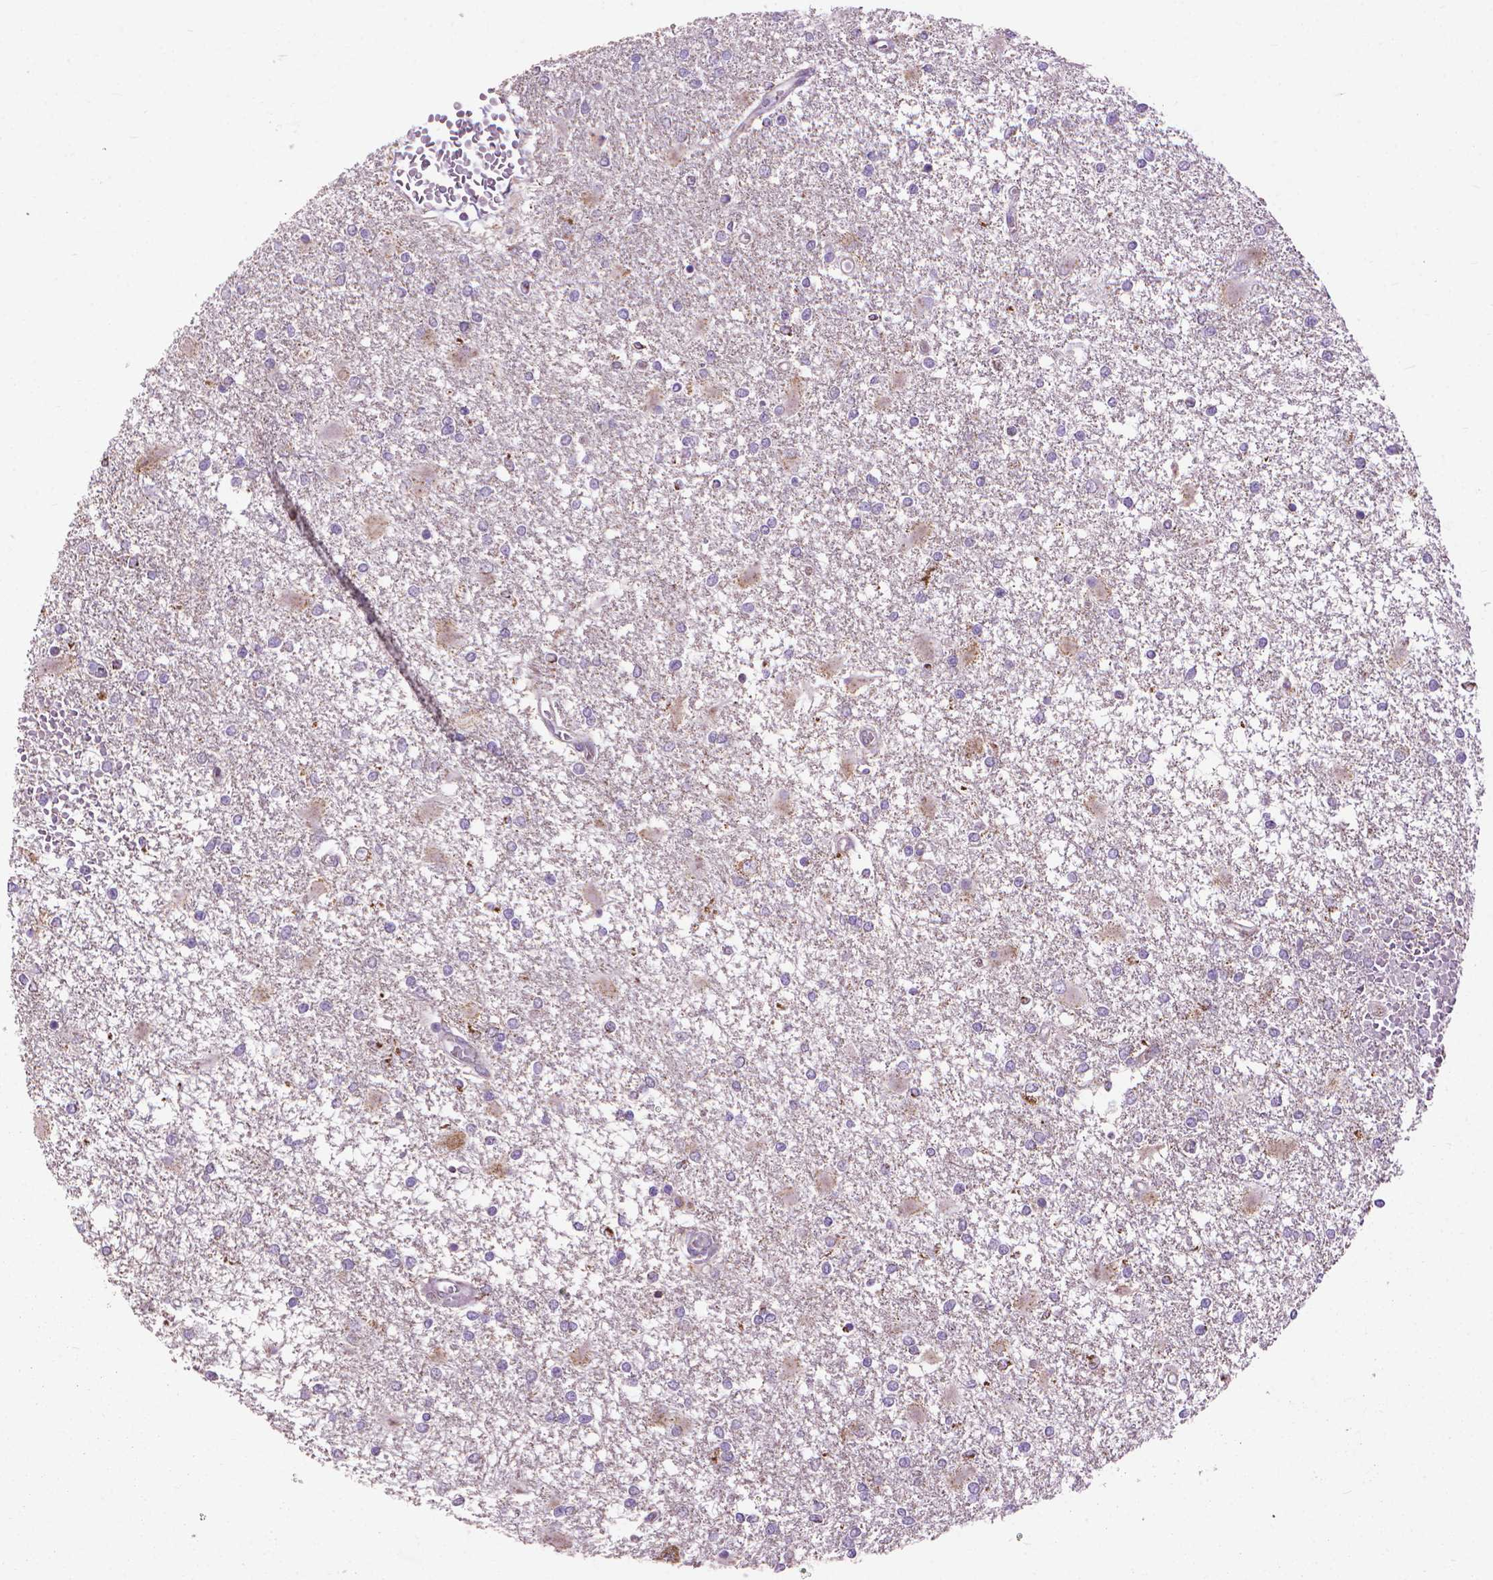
{"staining": {"intensity": "negative", "quantity": "none", "location": "none"}, "tissue": "glioma", "cell_type": "Tumor cells", "image_type": "cancer", "snomed": [{"axis": "morphology", "description": "Glioma, malignant, High grade"}, {"axis": "topography", "description": "Cerebral cortex"}], "caption": "Tumor cells show no significant protein positivity in malignant high-grade glioma.", "gene": "VDAC1", "patient": {"sex": "male", "age": 79}}